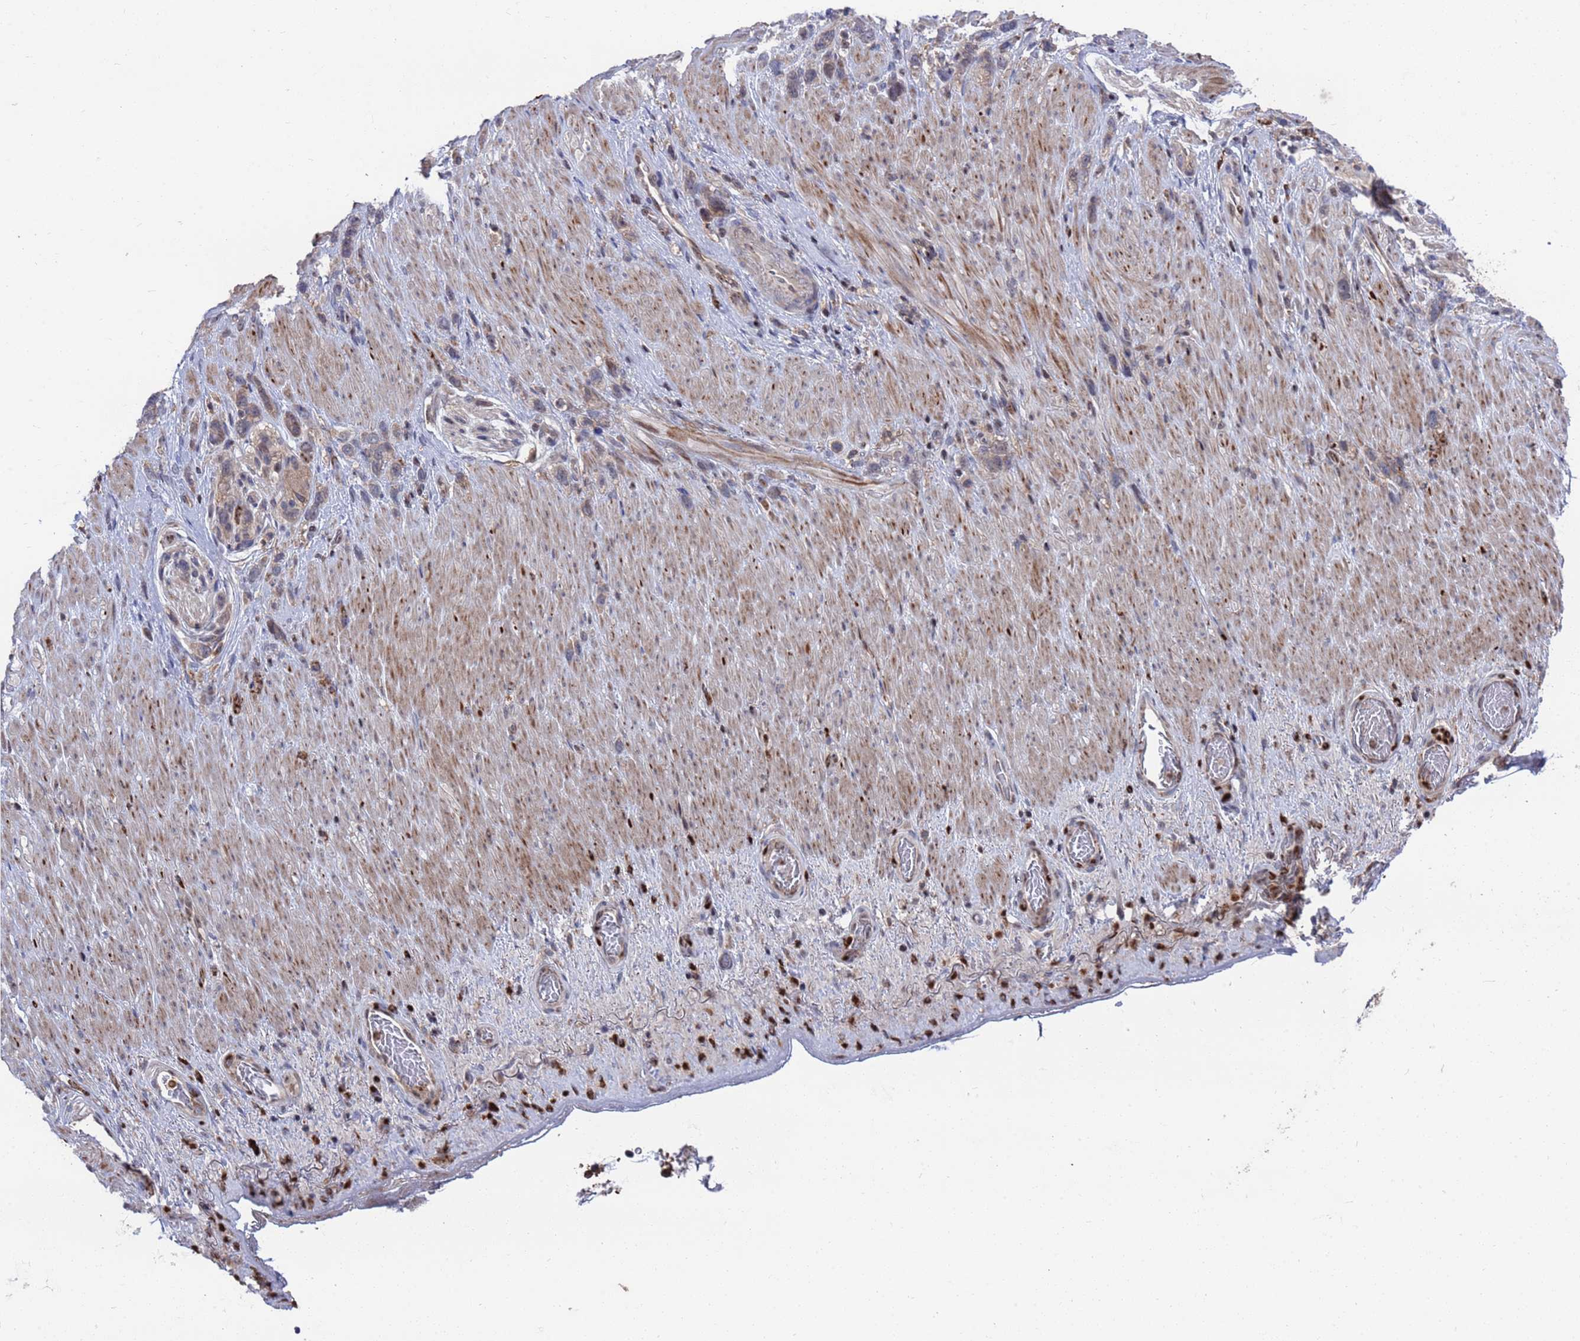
{"staining": {"intensity": "negative", "quantity": "none", "location": "none"}, "tissue": "stomach cancer", "cell_type": "Tumor cells", "image_type": "cancer", "snomed": [{"axis": "morphology", "description": "Adenocarcinoma, NOS"}, {"axis": "topography", "description": "Stomach"}], "caption": "The image demonstrates no significant expression in tumor cells of adenocarcinoma (stomach). (DAB (3,3'-diaminobenzidine) immunohistochemistry (IHC) visualized using brightfield microscopy, high magnification).", "gene": "TMBIM6", "patient": {"sex": "female", "age": 65}}